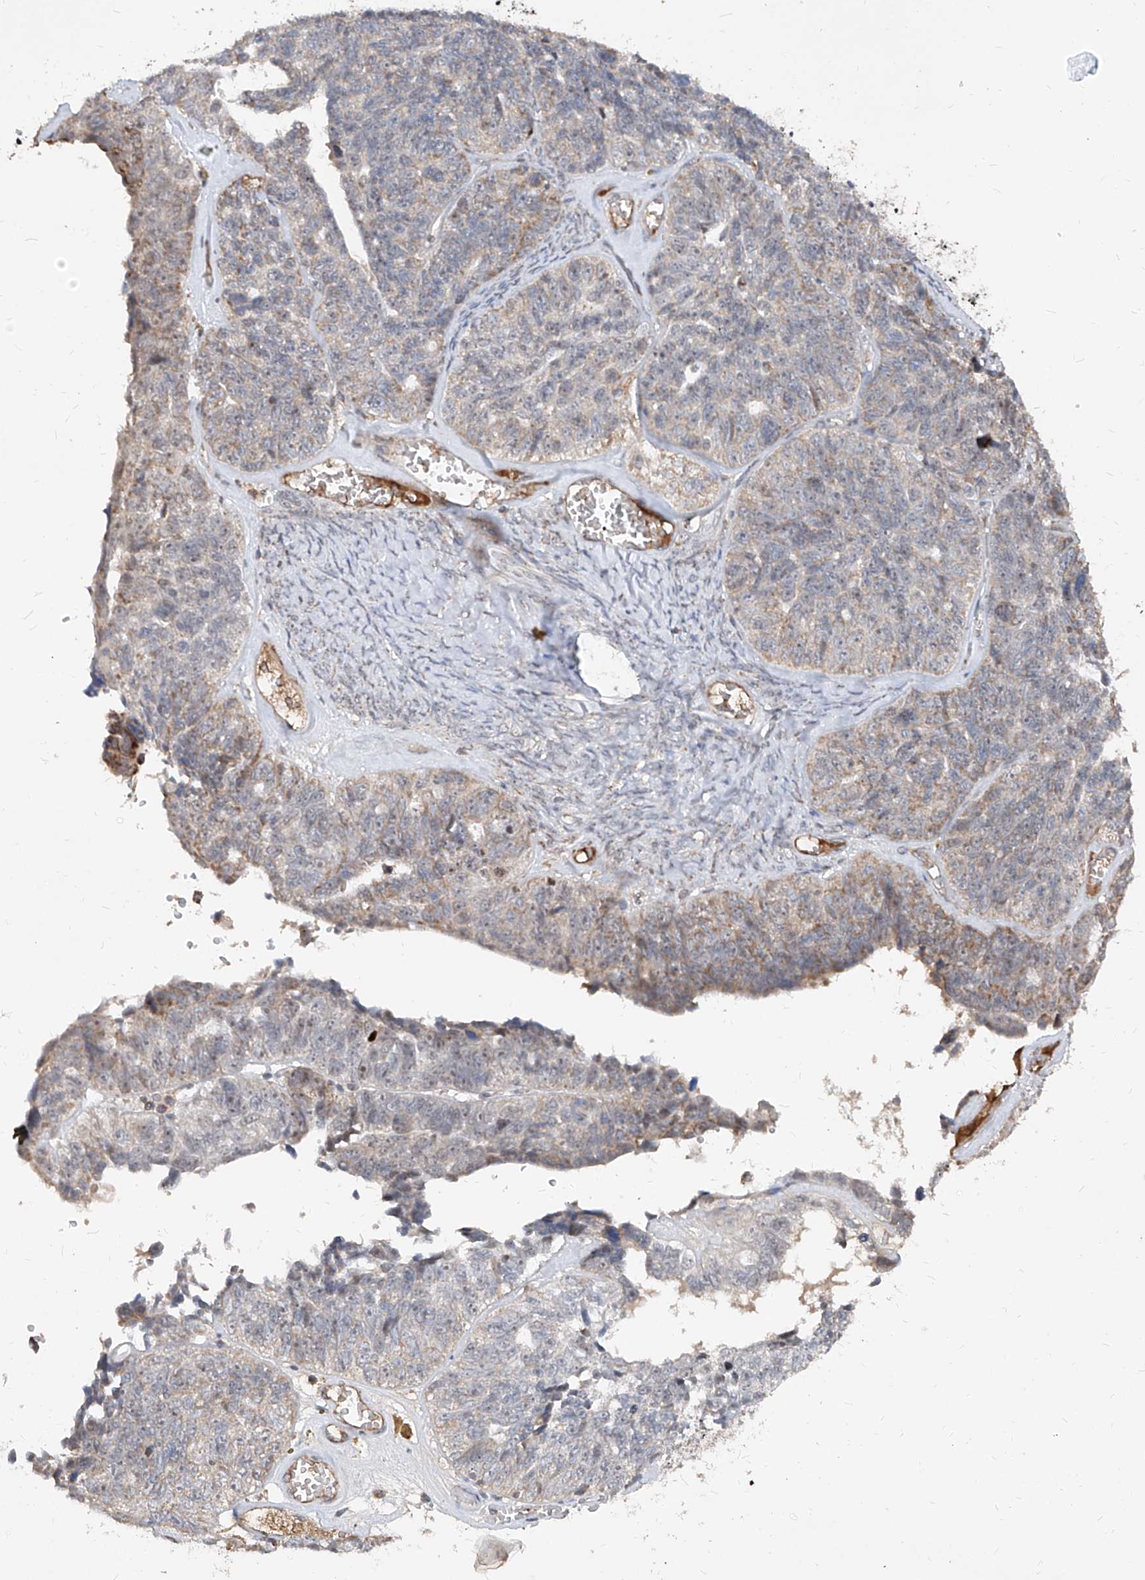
{"staining": {"intensity": "weak", "quantity": "25%-75%", "location": "cytoplasmic/membranous"}, "tissue": "ovarian cancer", "cell_type": "Tumor cells", "image_type": "cancer", "snomed": [{"axis": "morphology", "description": "Cystadenocarcinoma, serous, NOS"}, {"axis": "topography", "description": "Ovary"}], "caption": "Ovarian cancer stained with a brown dye exhibits weak cytoplasmic/membranous positive expression in about 25%-75% of tumor cells.", "gene": "NDUFB3", "patient": {"sex": "female", "age": 79}}